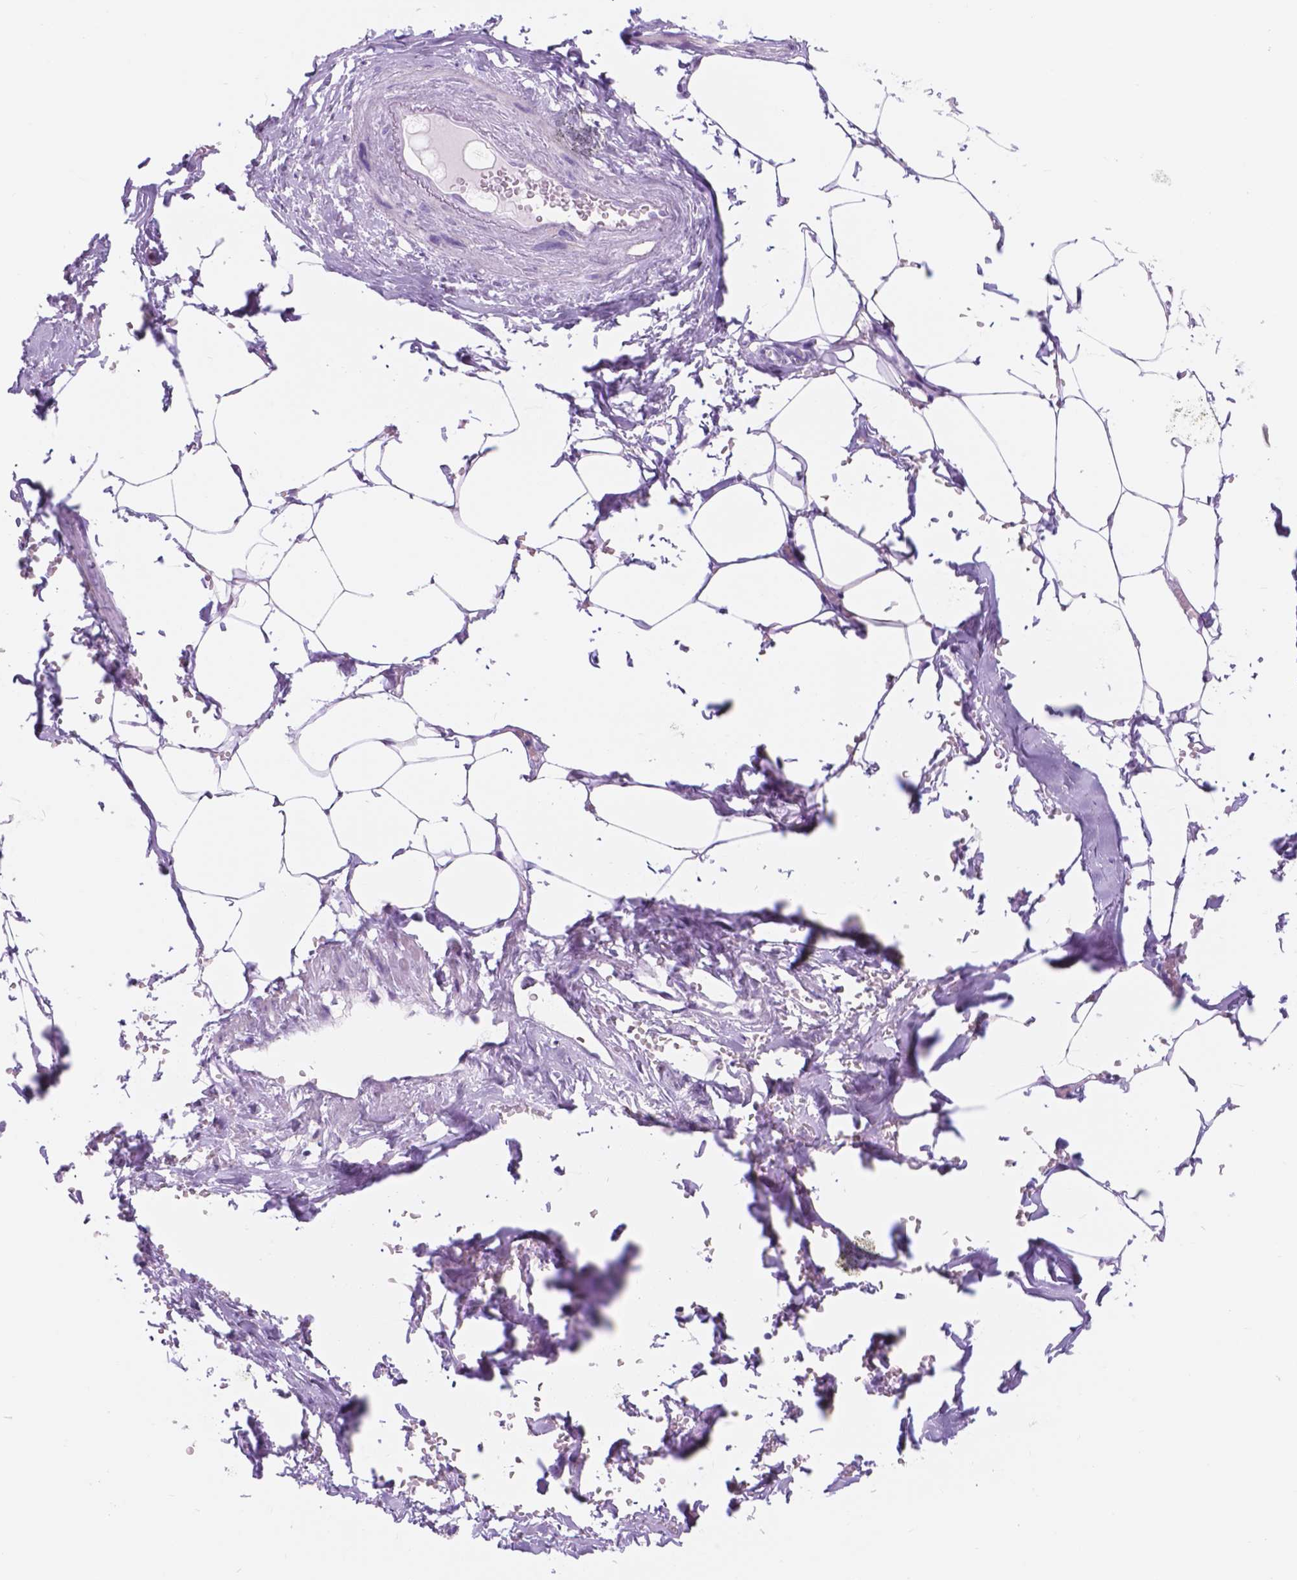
{"staining": {"intensity": "negative", "quantity": "none", "location": "none"}, "tissue": "adipose tissue", "cell_type": "Adipocytes", "image_type": "normal", "snomed": [{"axis": "morphology", "description": "Normal tissue, NOS"}, {"axis": "topography", "description": "Prostate"}, {"axis": "topography", "description": "Peripheral nerve tissue"}], "caption": "Immunohistochemistry (IHC) of benign adipose tissue displays no staining in adipocytes.", "gene": "DCC", "patient": {"sex": "male", "age": 55}}